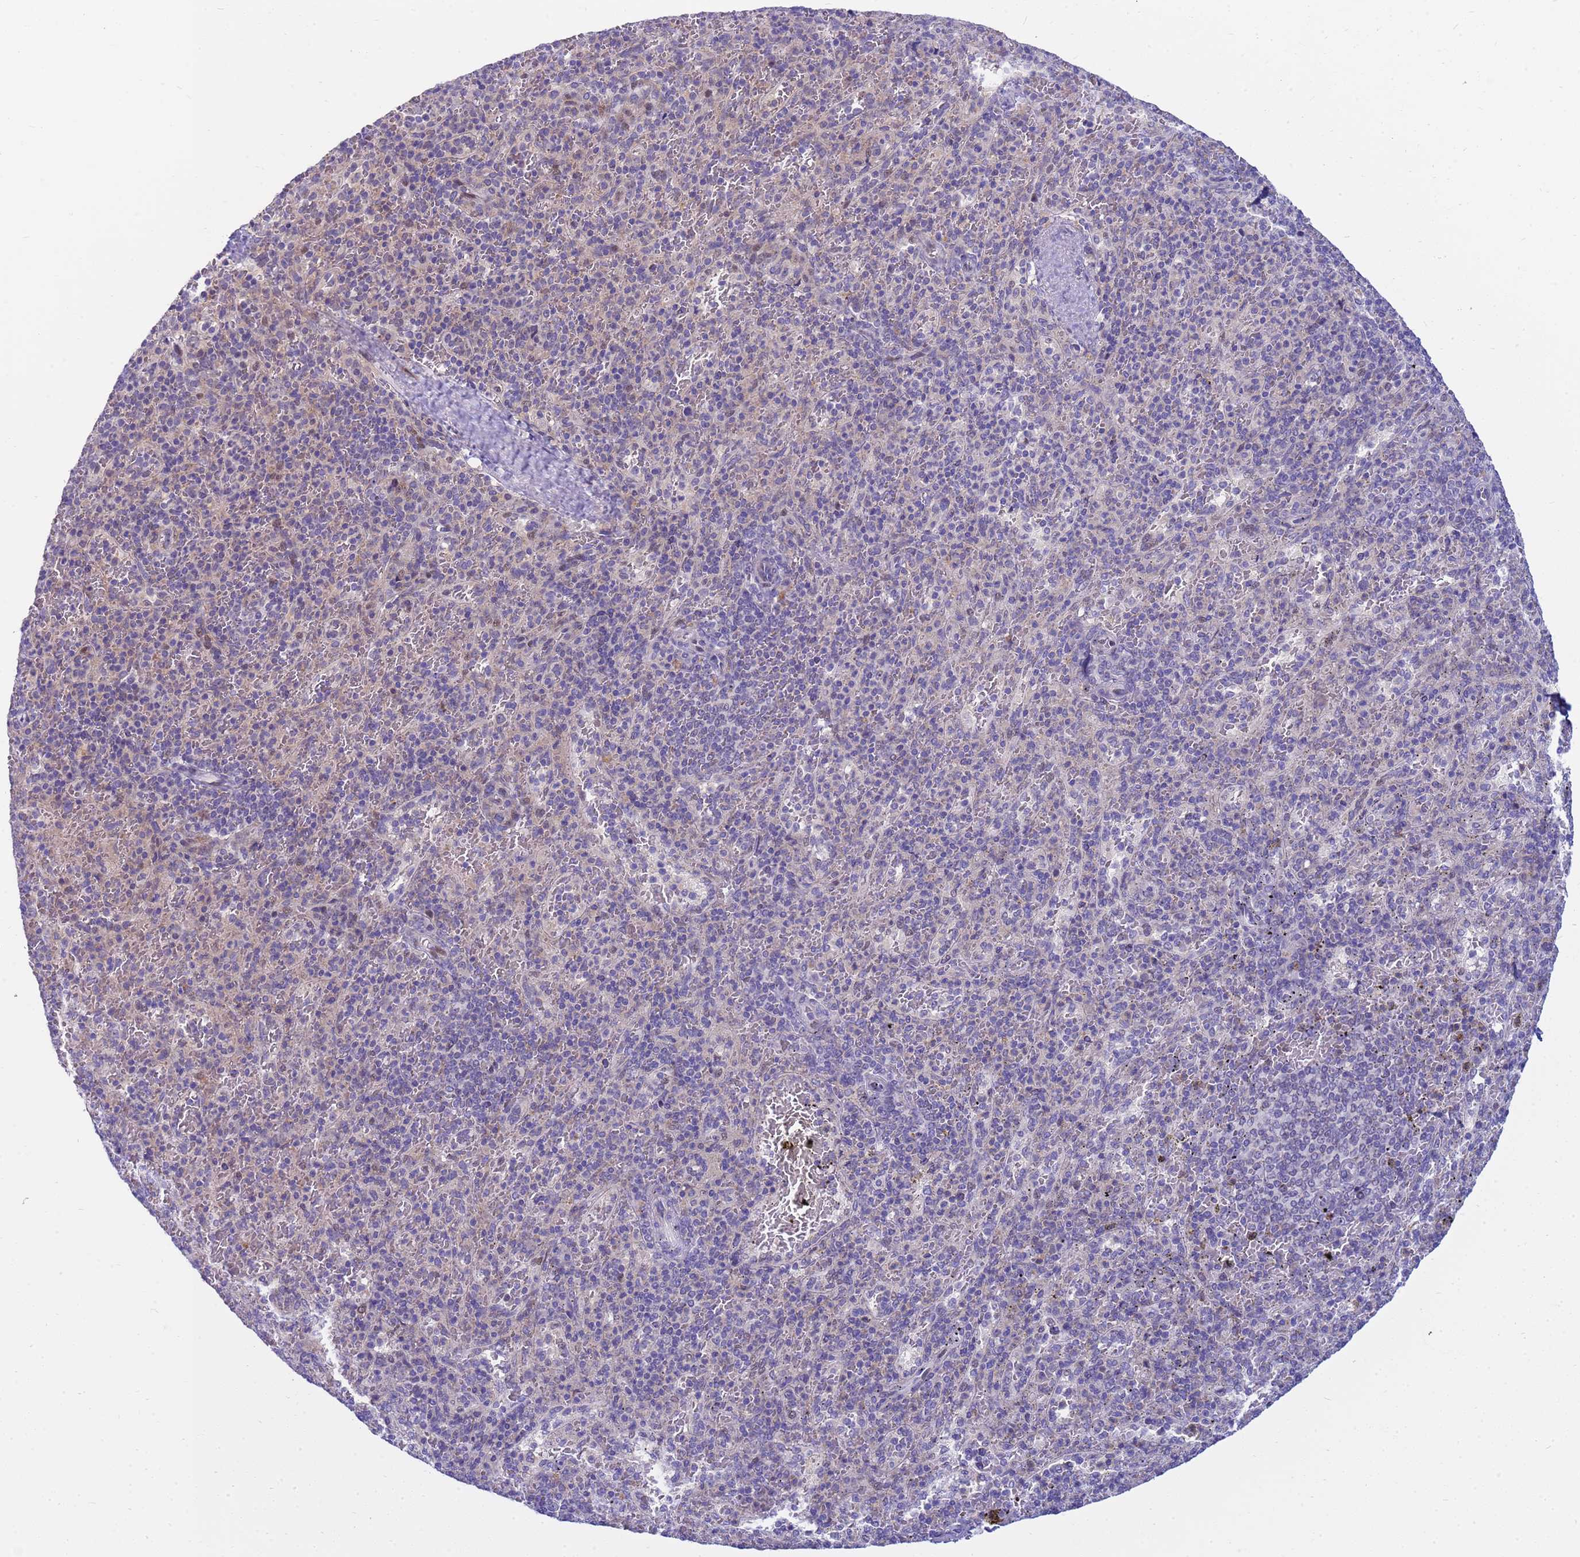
{"staining": {"intensity": "negative", "quantity": "none", "location": "none"}, "tissue": "spleen", "cell_type": "Cells in red pulp", "image_type": "normal", "snomed": [{"axis": "morphology", "description": "Normal tissue, NOS"}, {"axis": "topography", "description": "Spleen"}], "caption": "IHC histopathology image of unremarkable spleen: human spleen stained with DAB demonstrates no significant protein positivity in cells in red pulp. Brightfield microscopy of immunohistochemistry (IHC) stained with DAB (3,3'-diaminobenzidine) (brown) and hematoxylin (blue), captured at high magnification.", "gene": "LRATD1", "patient": {"sex": "male", "age": 82}}